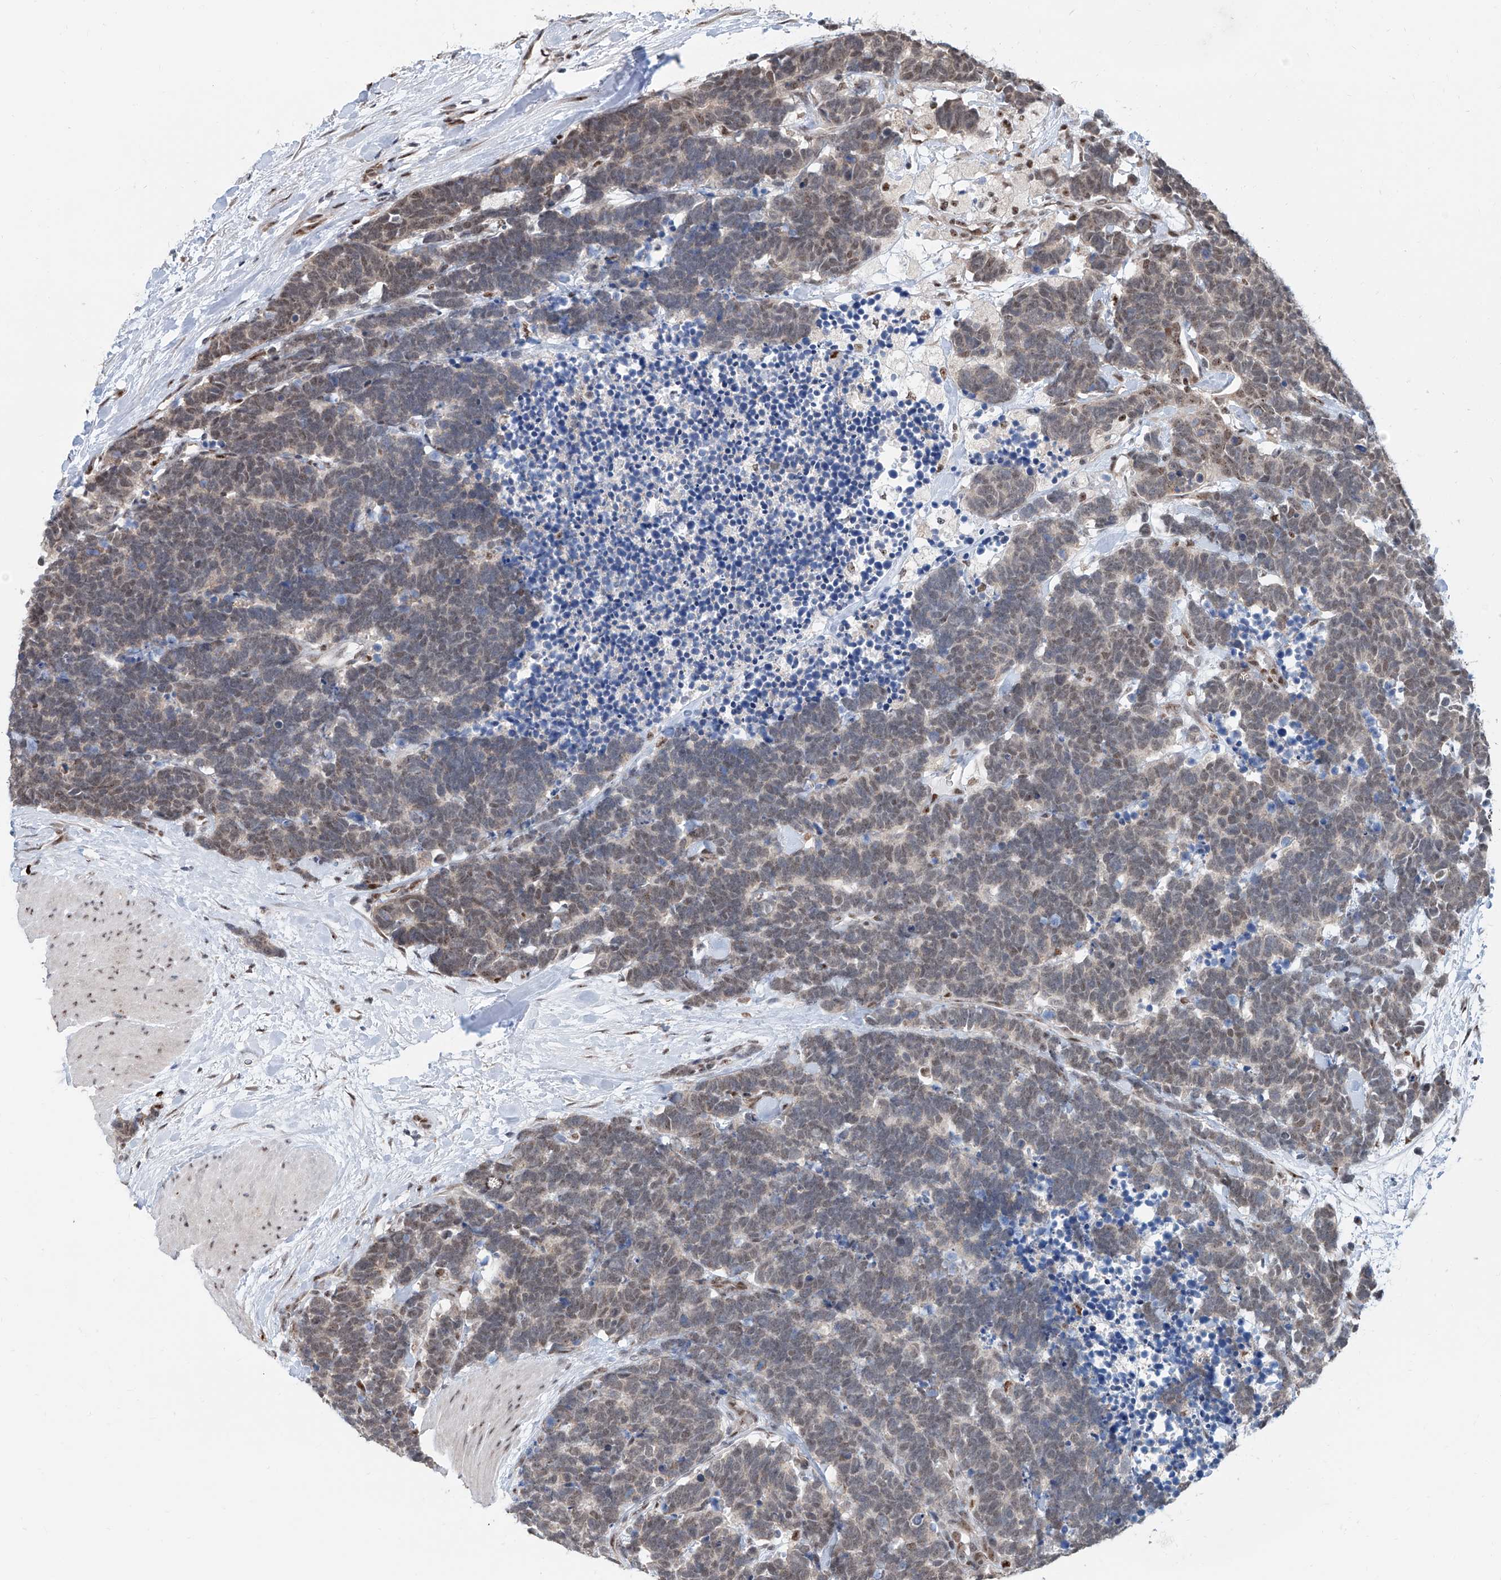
{"staining": {"intensity": "weak", "quantity": "25%-75%", "location": "nuclear"}, "tissue": "carcinoid", "cell_type": "Tumor cells", "image_type": "cancer", "snomed": [{"axis": "morphology", "description": "Carcinoma, NOS"}, {"axis": "morphology", "description": "Carcinoid, malignant, NOS"}, {"axis": "topography", "description": "Urinary bladder"}], "caption": "The micrograph demonstrates immunohistochemical staining of carcinoid. There is weak nuclear expression is seen in approximately 25%-75% of tumor cells.", "gene": "SDE2", "patient": {"sex": "male", "age": 57}}